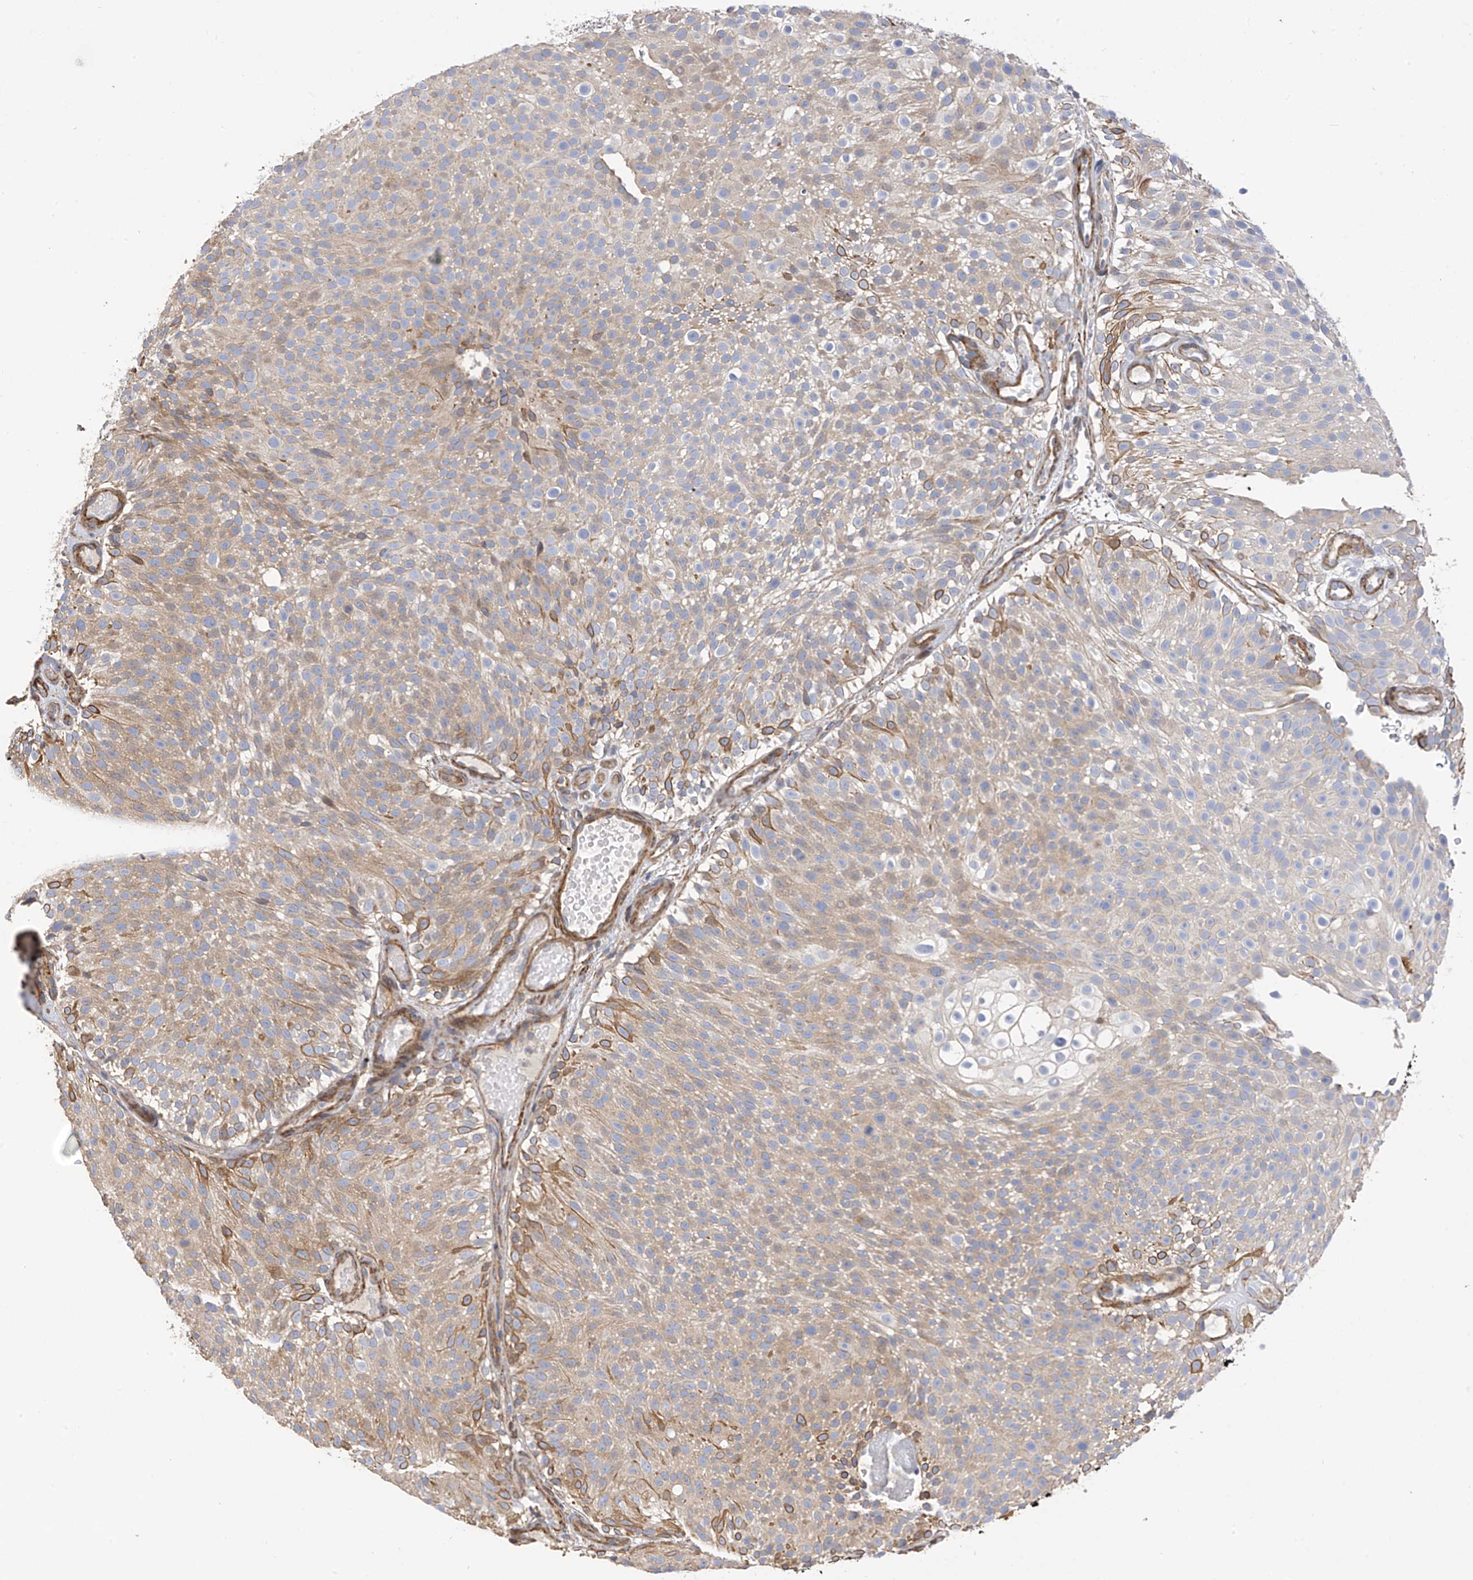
{"staining": {"intensity": "moderate", "quantity": "<25%", "location": "cytoplasmic/membranous"}, "tissue": "urothelial cancer", "cell_type": "Tumor cells", "image_type": "cancer", "snomed": [{"axis": "morphology", "description": "Urothelial carcinoma, Low grade"}, {"axis": "topography", "description": "Urinary bladder"}], "caption": "This histopathology image displays urothelial carcinoma (low-grade) stained with immunohistochemistry to label a protein in brown. The cytoplasmic/membranous of tumor cells show moderate positivity for the protein. Nuclei are counter-stained blue.", "gene": "SLC43A3", "patient": {"sex": "male", "age": 78}}